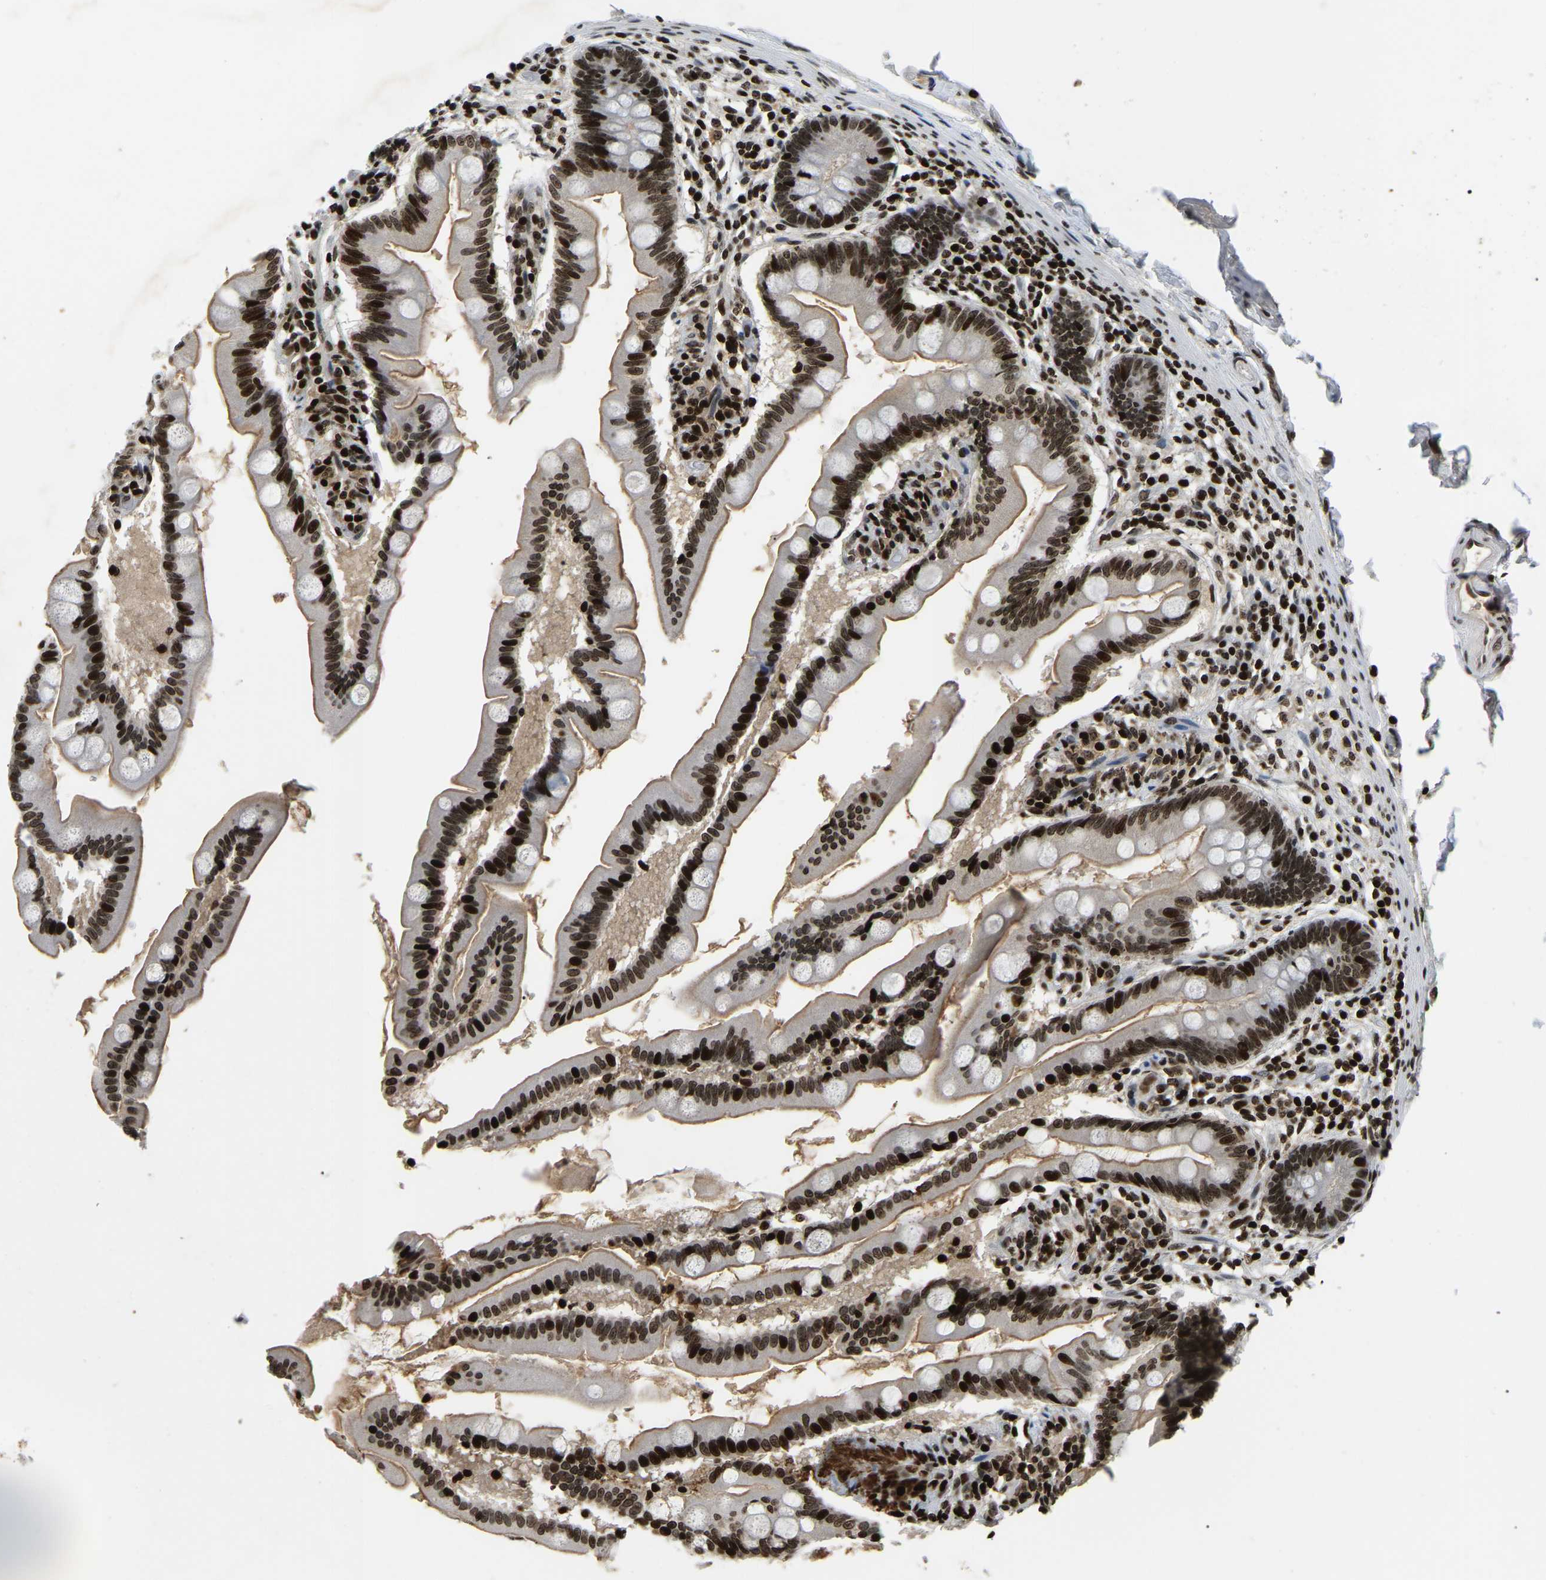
{"staining": {"intensity": "strong", "quantity": ">75%", "location": "nuclear"}, "tissue": "small intestine", "cell_type": "Glandular cells", "image_type": "normal", "snomed": [{"axis": "morphology", "description": "Normal tissue, NOS"}, {"axis": "topography", "description": "Small intestine"}], "caption": "Strong nuclear expression is identified in approximately >75% of glandular cells in normal small intestine.", "gene": "LRRC61", "patient": {"sex": "female", "age": 56}}